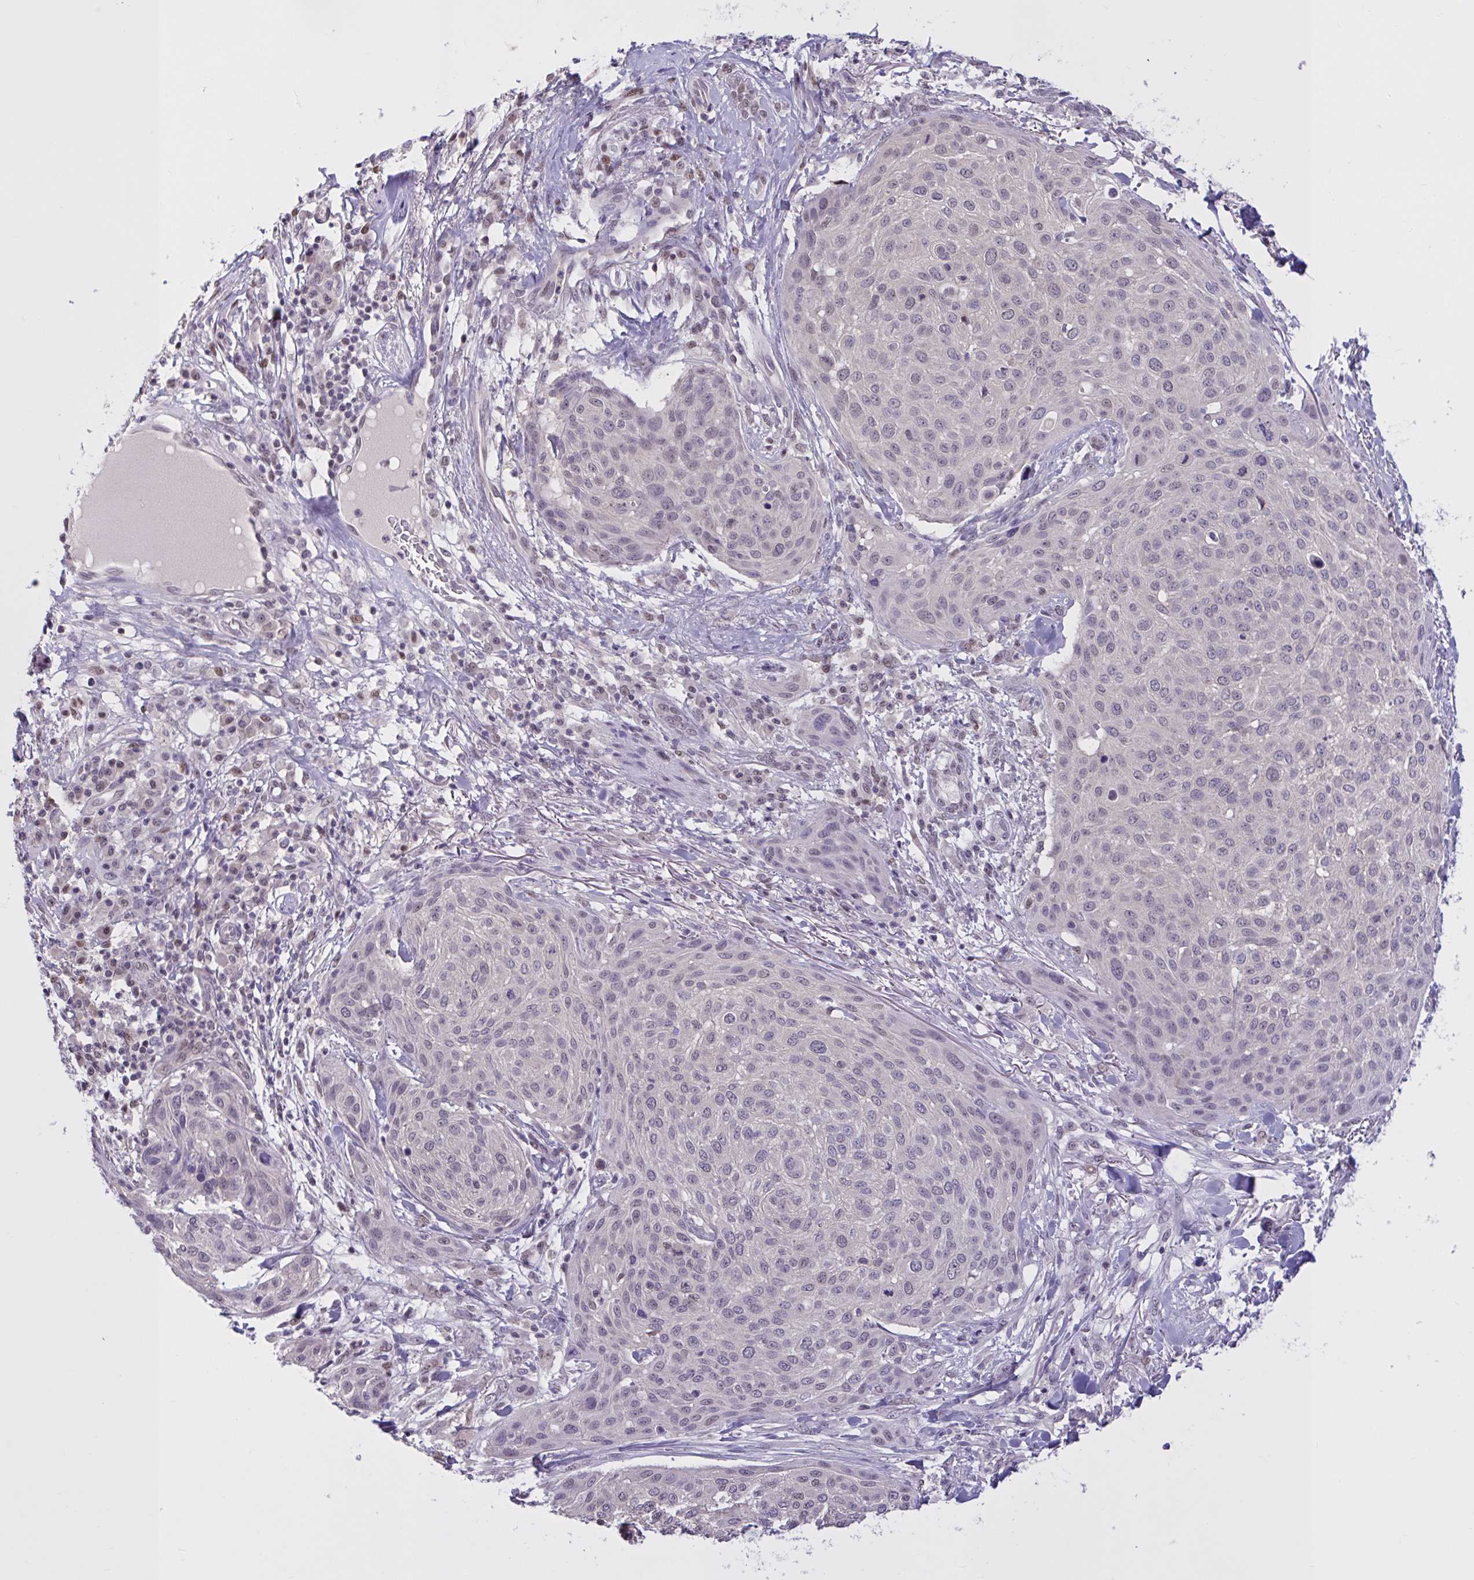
{"staining": {"intensity": "negative", "quantity": "none", "location": "none"}, "tissue": "skin cancer", "cell_type": "Tumor cells", "image_type": "cancer", "snomed": [{"axis": "morphology", "description": "Squamous cell carcinoma, NOS"}, {"axis": "topography", "description": "Skin"}], "caption": "IHC of human skin cancer exhibits no positivity in tumor cells.", "gene": "RBL1", "patient": {"sex": "female", "age": 87}}